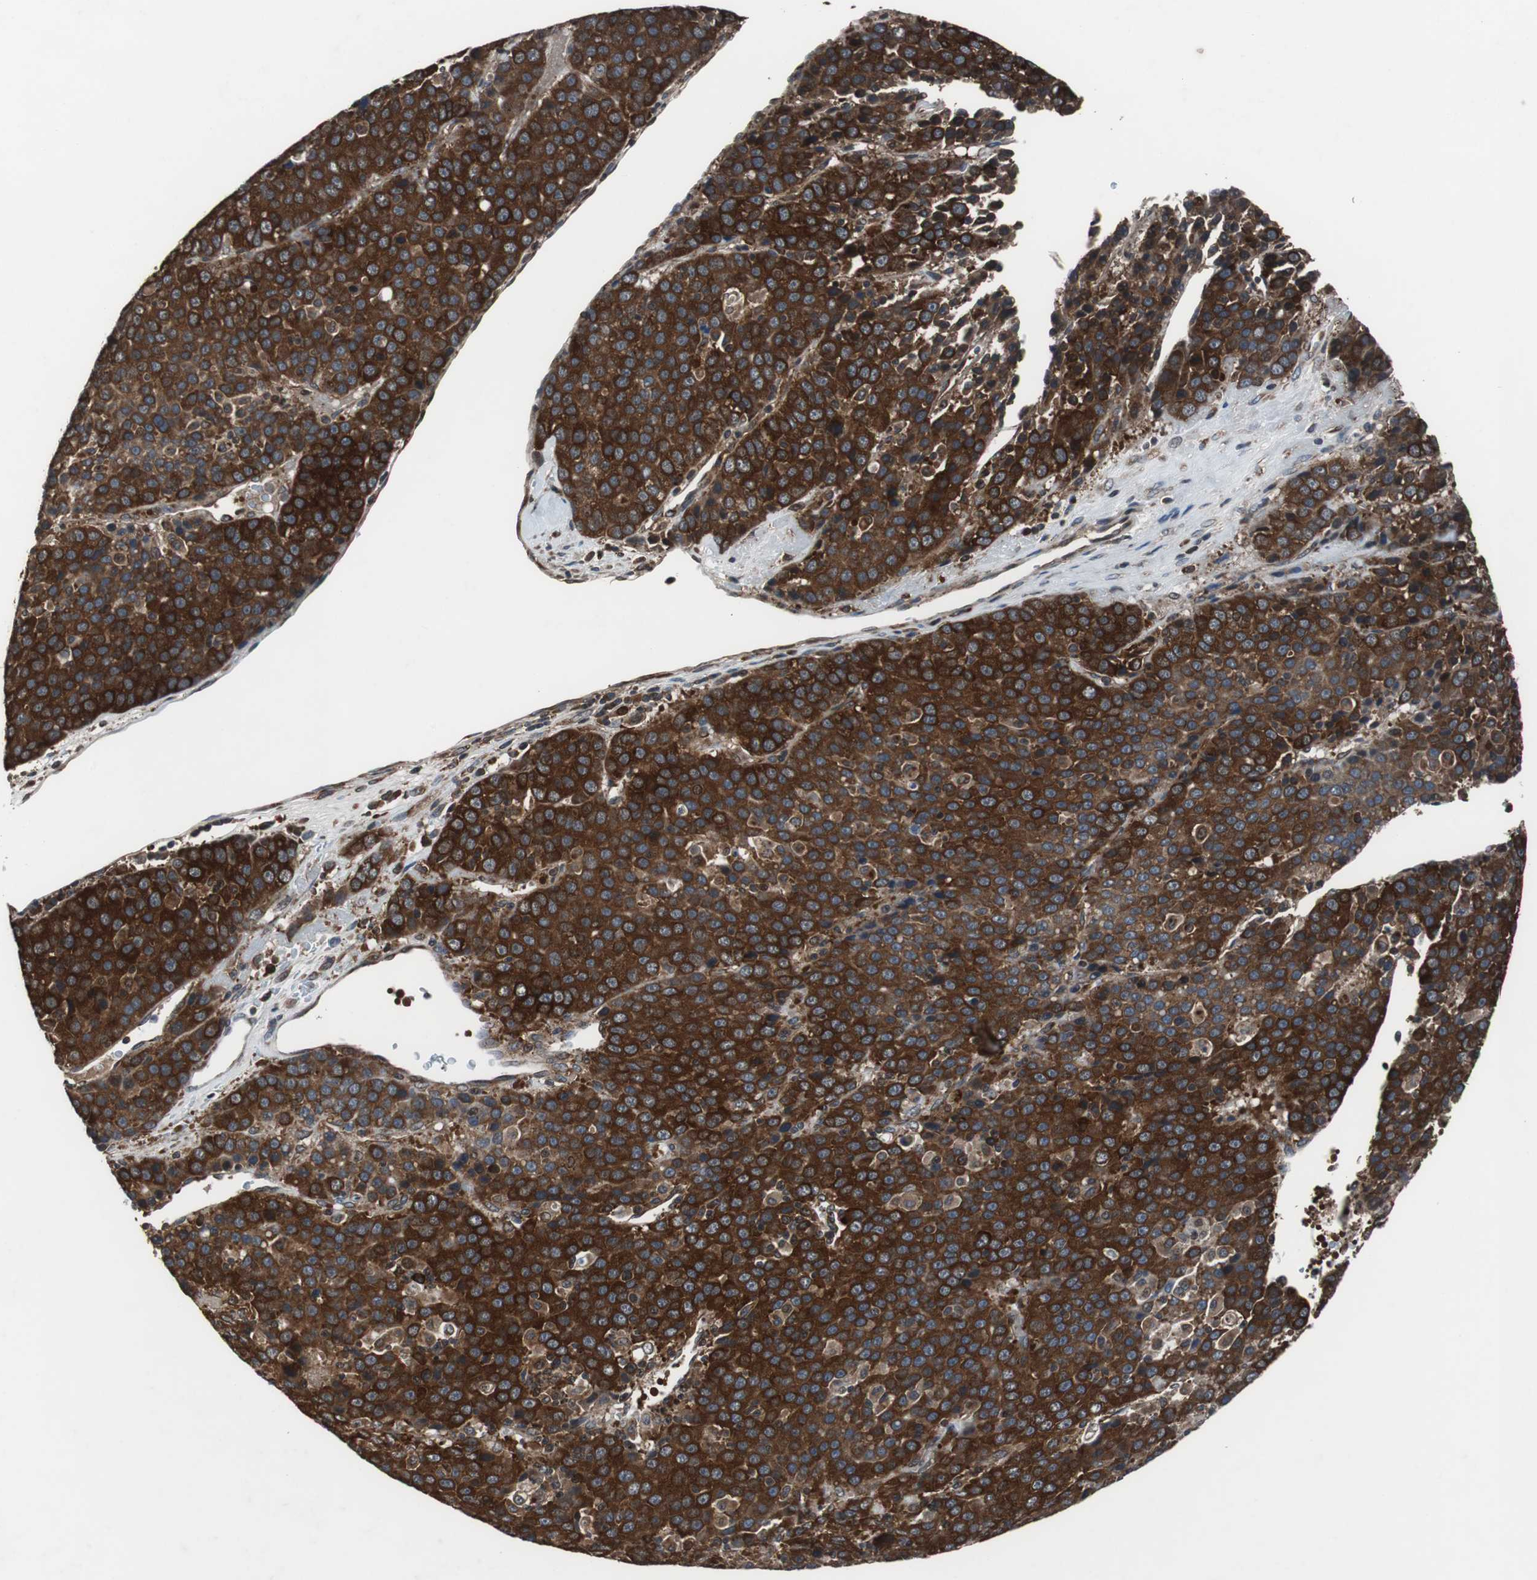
{"staining": {"intensity": "strong", "quantity": ">75%", "location": "cytoplasmic/membranous"}, "tissue": "liver cancer", "cell_type": "Tumor cells", "image_type": "cancer", "snomed": [{"axis": "morphology", "description": "Carcinoma, Hepatocellular, NOS"}, {"axis": "topography", "description": "Liver"}], "caption": "A brown stain shows strong cytoplasmic/membranous positivity of a protein in liver cancer (hepatocellular carcinoma) tumor cells.", "gene": "USP10", "patient": {"sex": "female", "age": 53}}